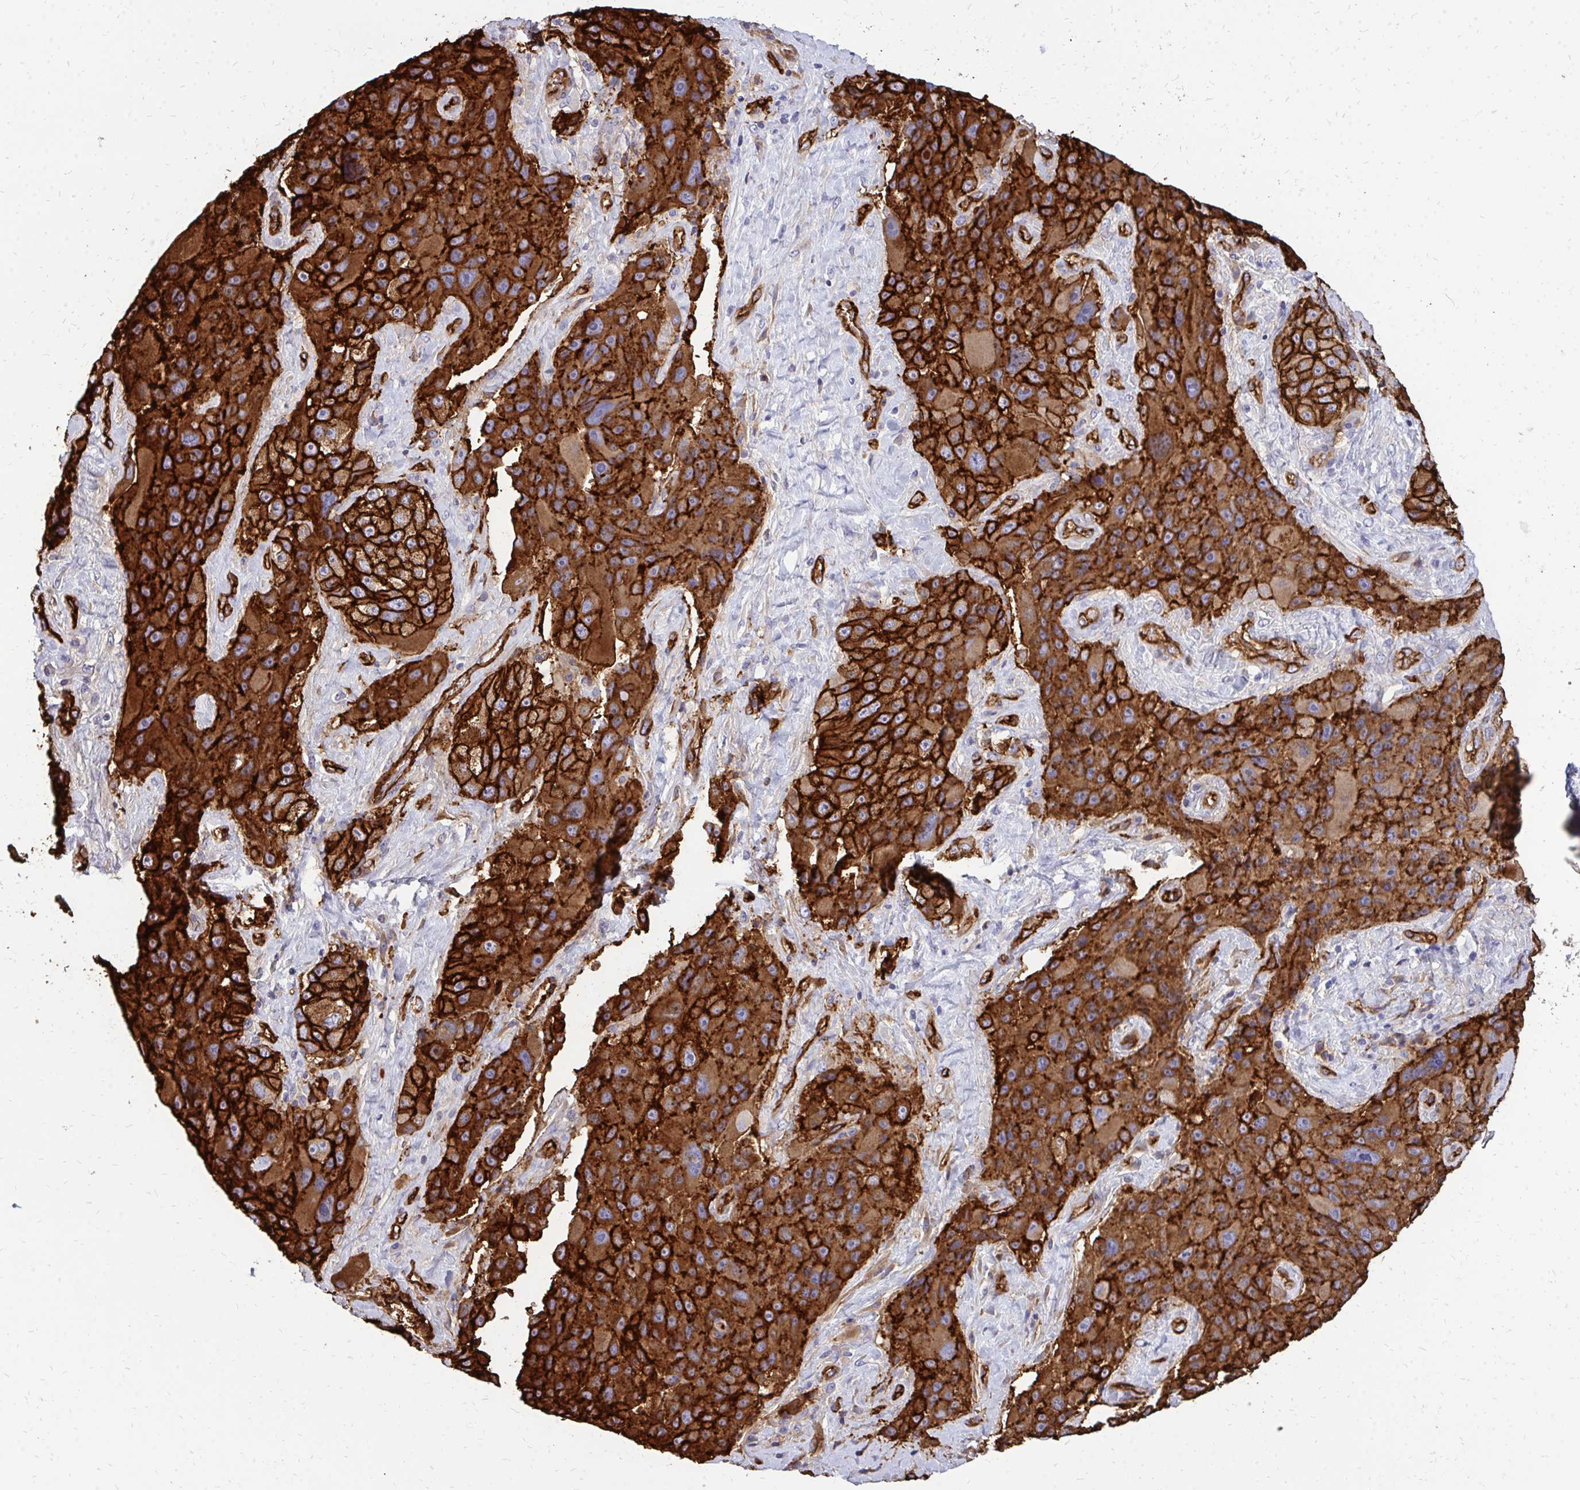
{"staining": {"intensity": "strong", "quantity": ">75%", "location": "cytoplasmic/membranous"}, "tissue": "melanoma", "cell_type": "Tumor cells", "image_type": "cancer", "snomed": [{"axis": "morphology", "description": "Malignant melanoma, Metastatic site"}, {"axis": "topography", "description": "Lymph node"}], "caption": "An image of human melanoma stained for a protein shows strong cytoplasmic/membranous brown staining in tumor cells. Nuclei are stained in blue.", "gene": "MARCKSL1", "patient": {"sex": "male", "age": 62}}